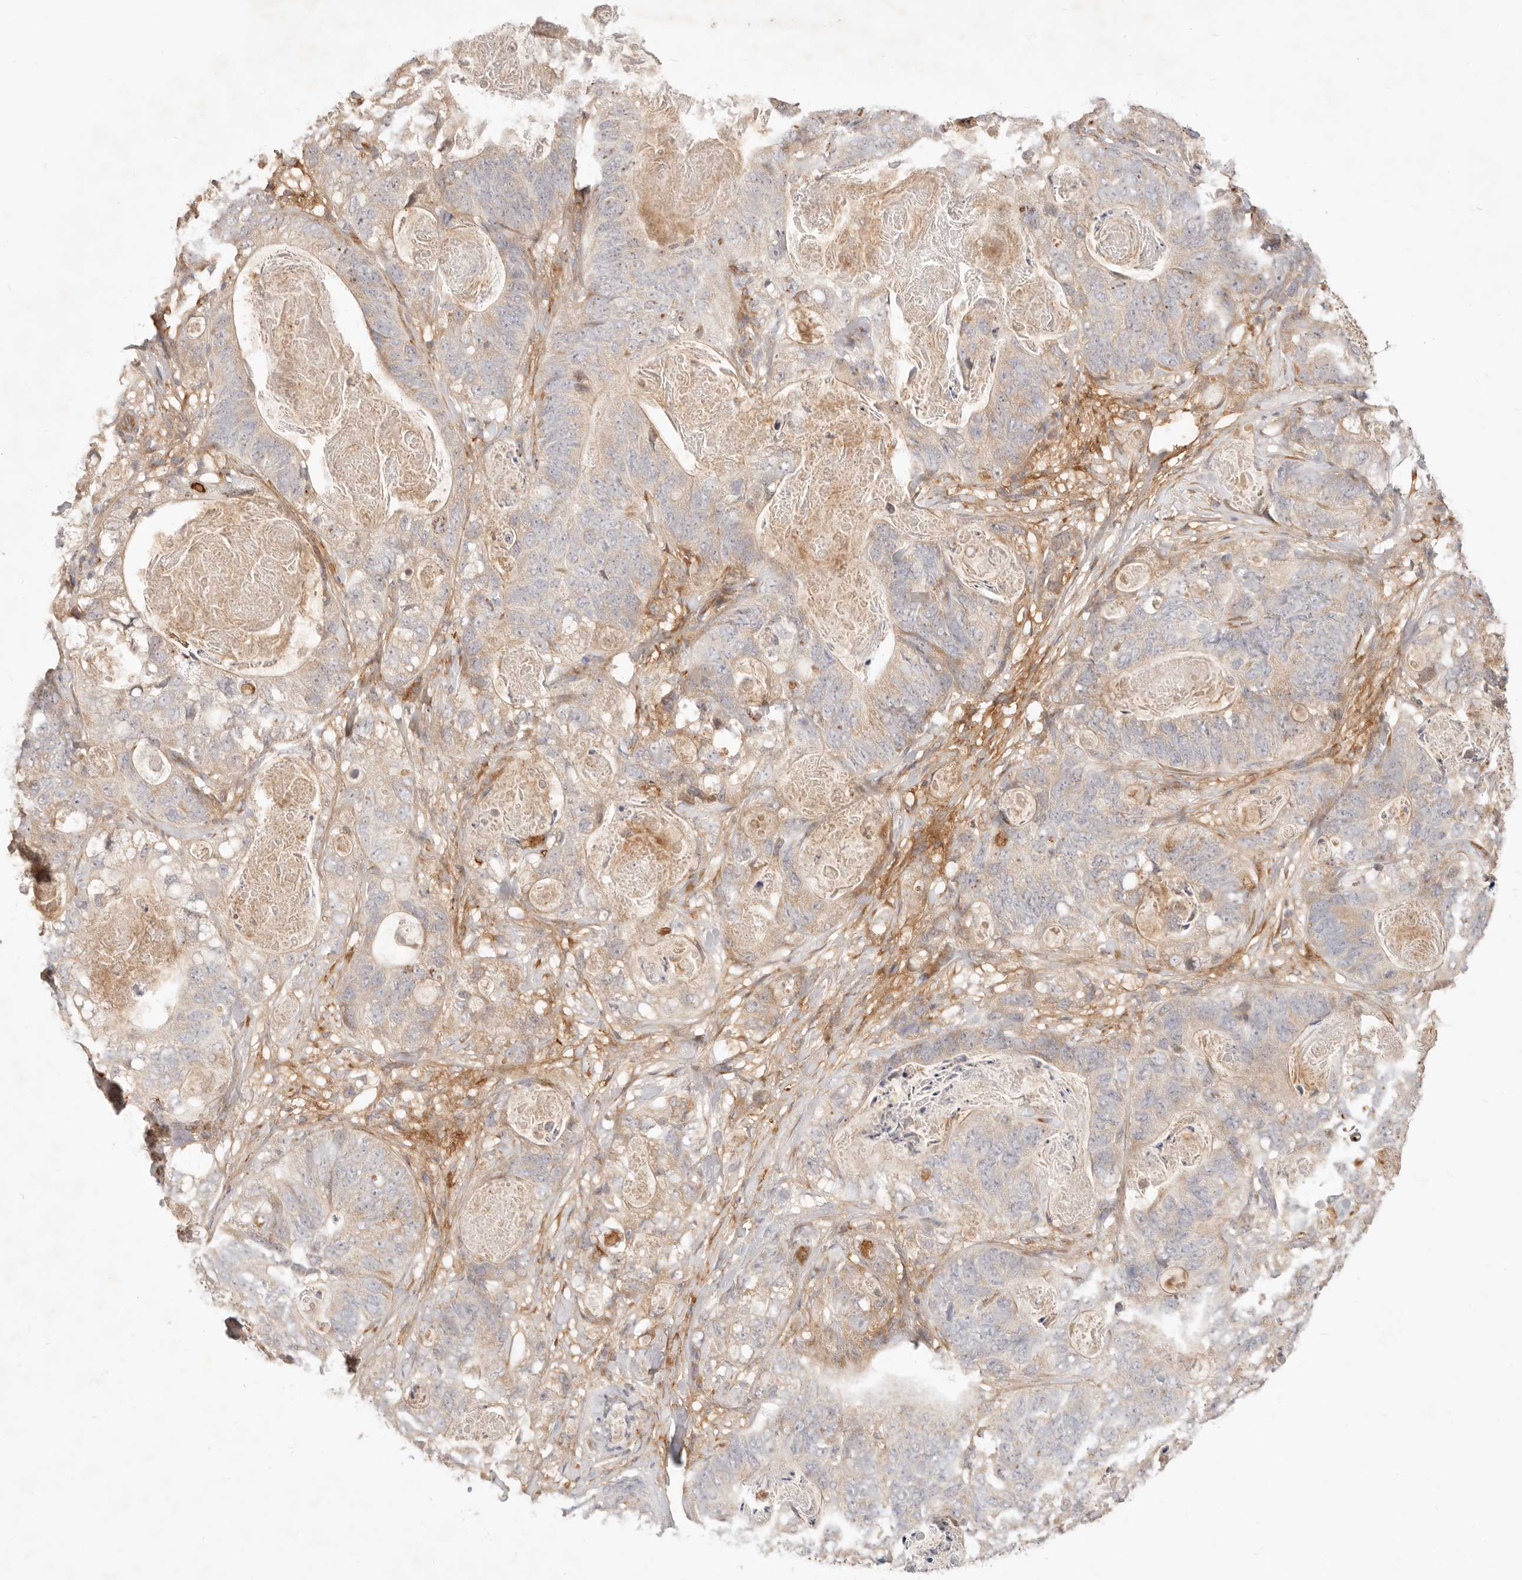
{"staining": {"intensity": "weak", "quantity": "25%-75%", "location": "cytoplasmic/membranous"}, "tissue": "stomach cancer", "cell_type": "Tumor cells", "image_type": "cancer", "snomed": [{"axis": "morphology", "description": "Normal tissue, NOS"}, {"axis": "morphology", "description": "Adenocarcinoma, NOS"}, {"axis": "topography", "description": "Stomach"}], "caption": "High-magnification brightfield microscopy of stomach cancer stained with DAB (brown) and counterstained with hematoxylin (blue). tumor cells exhibit weak cytoplasmic/membranous staining is present in approximately25%-75% of cells.", "gene": "UBXN10", "patient": {"sex": "female", "age": 89}}